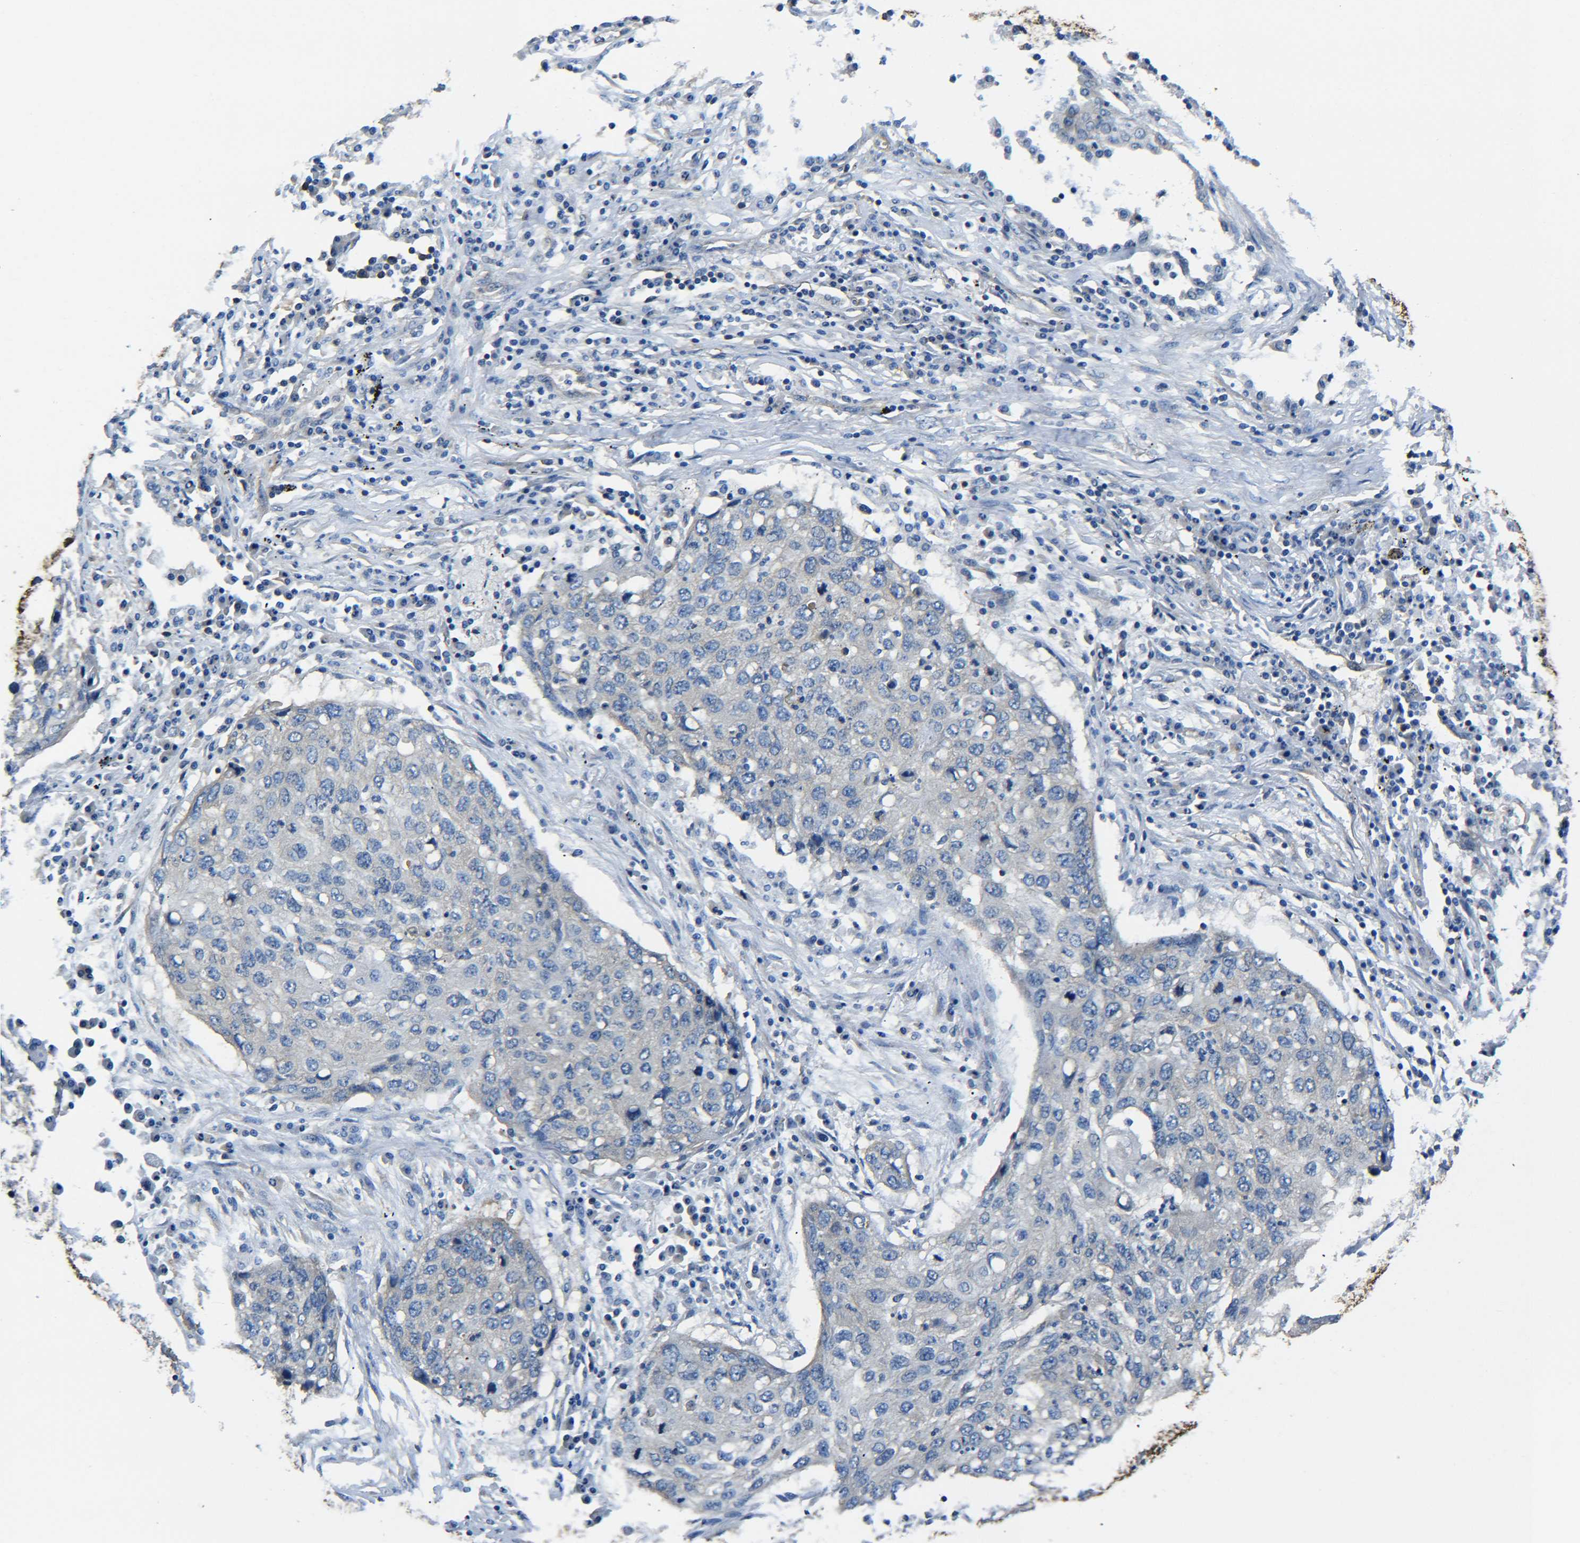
{"staining": {"intensity": "negative", "quantity": "none", "location": "none"}, "tissue": "lung cancer", "cell_type": "Tumor cells", "image_type": "cancer", "snomed": [{"axis": "morphology", "description": "Squamous cell carcinoma, NOS"}, {"axis": "topography", "description": "Lung"}], "caption": "Immunohistochemical staining of human lung cancer displays no significant staining in tumor cells.", "gene": "TUBB", "patient": {"sex": "female", "age": 63}}